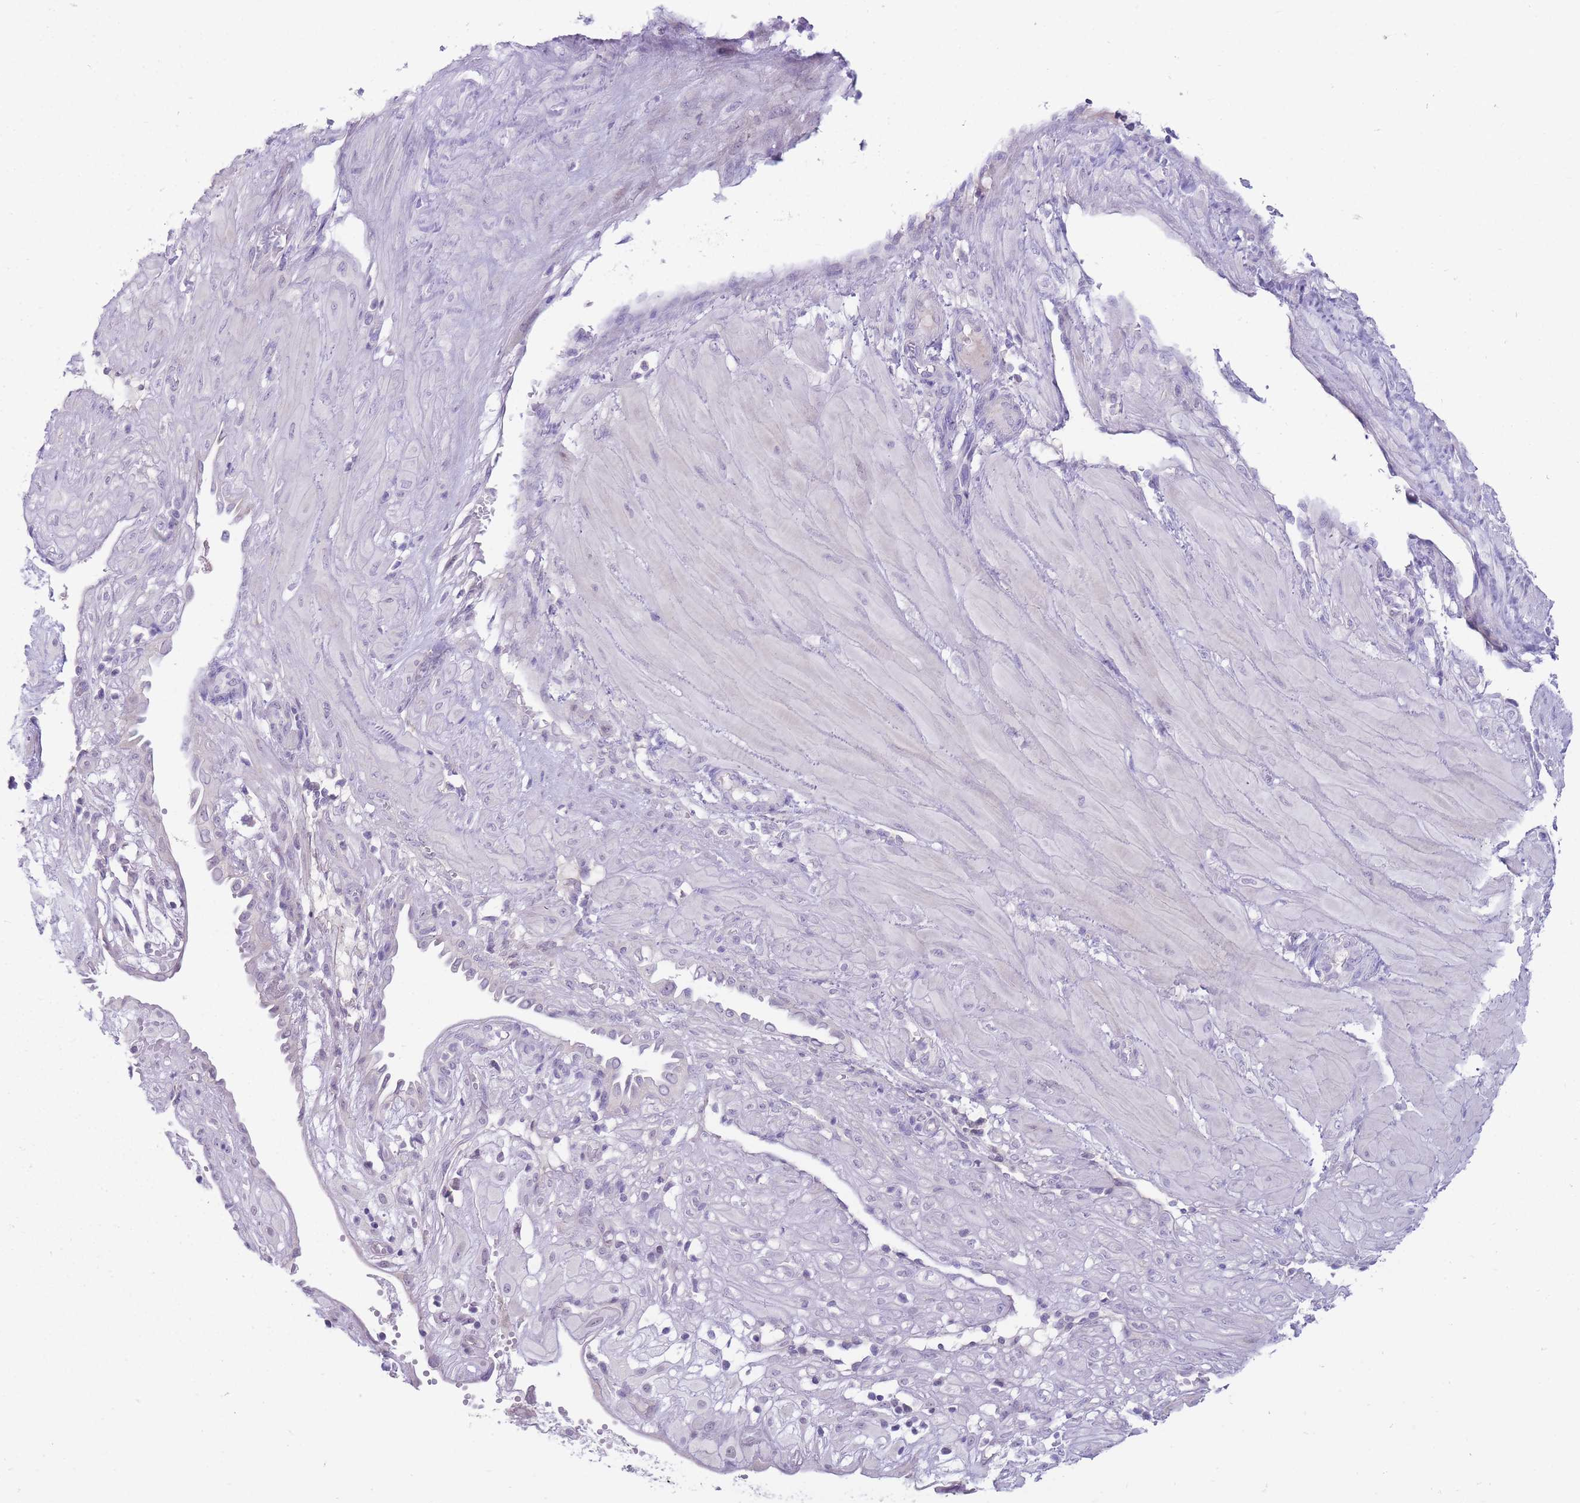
{"staining": {"intensity": "negative", "quantity": "none", "location": "none"}, "tissue": "cervical cancer", "cell_type": "Tumor cells", "image_type": "cancer", "snomed": [{"axis": "morphology", "description": "Squamous cell carcinoma, NOS"}, {"axis": "topography", "description": "Cervix"}], "caption": "Micrograph shows no protein positivity in tumor cells of cervical cancer (squamous cell carcinoma) tissue.", "gene": "ERICH4", "patient": {"sex": "female", "age": 36}}